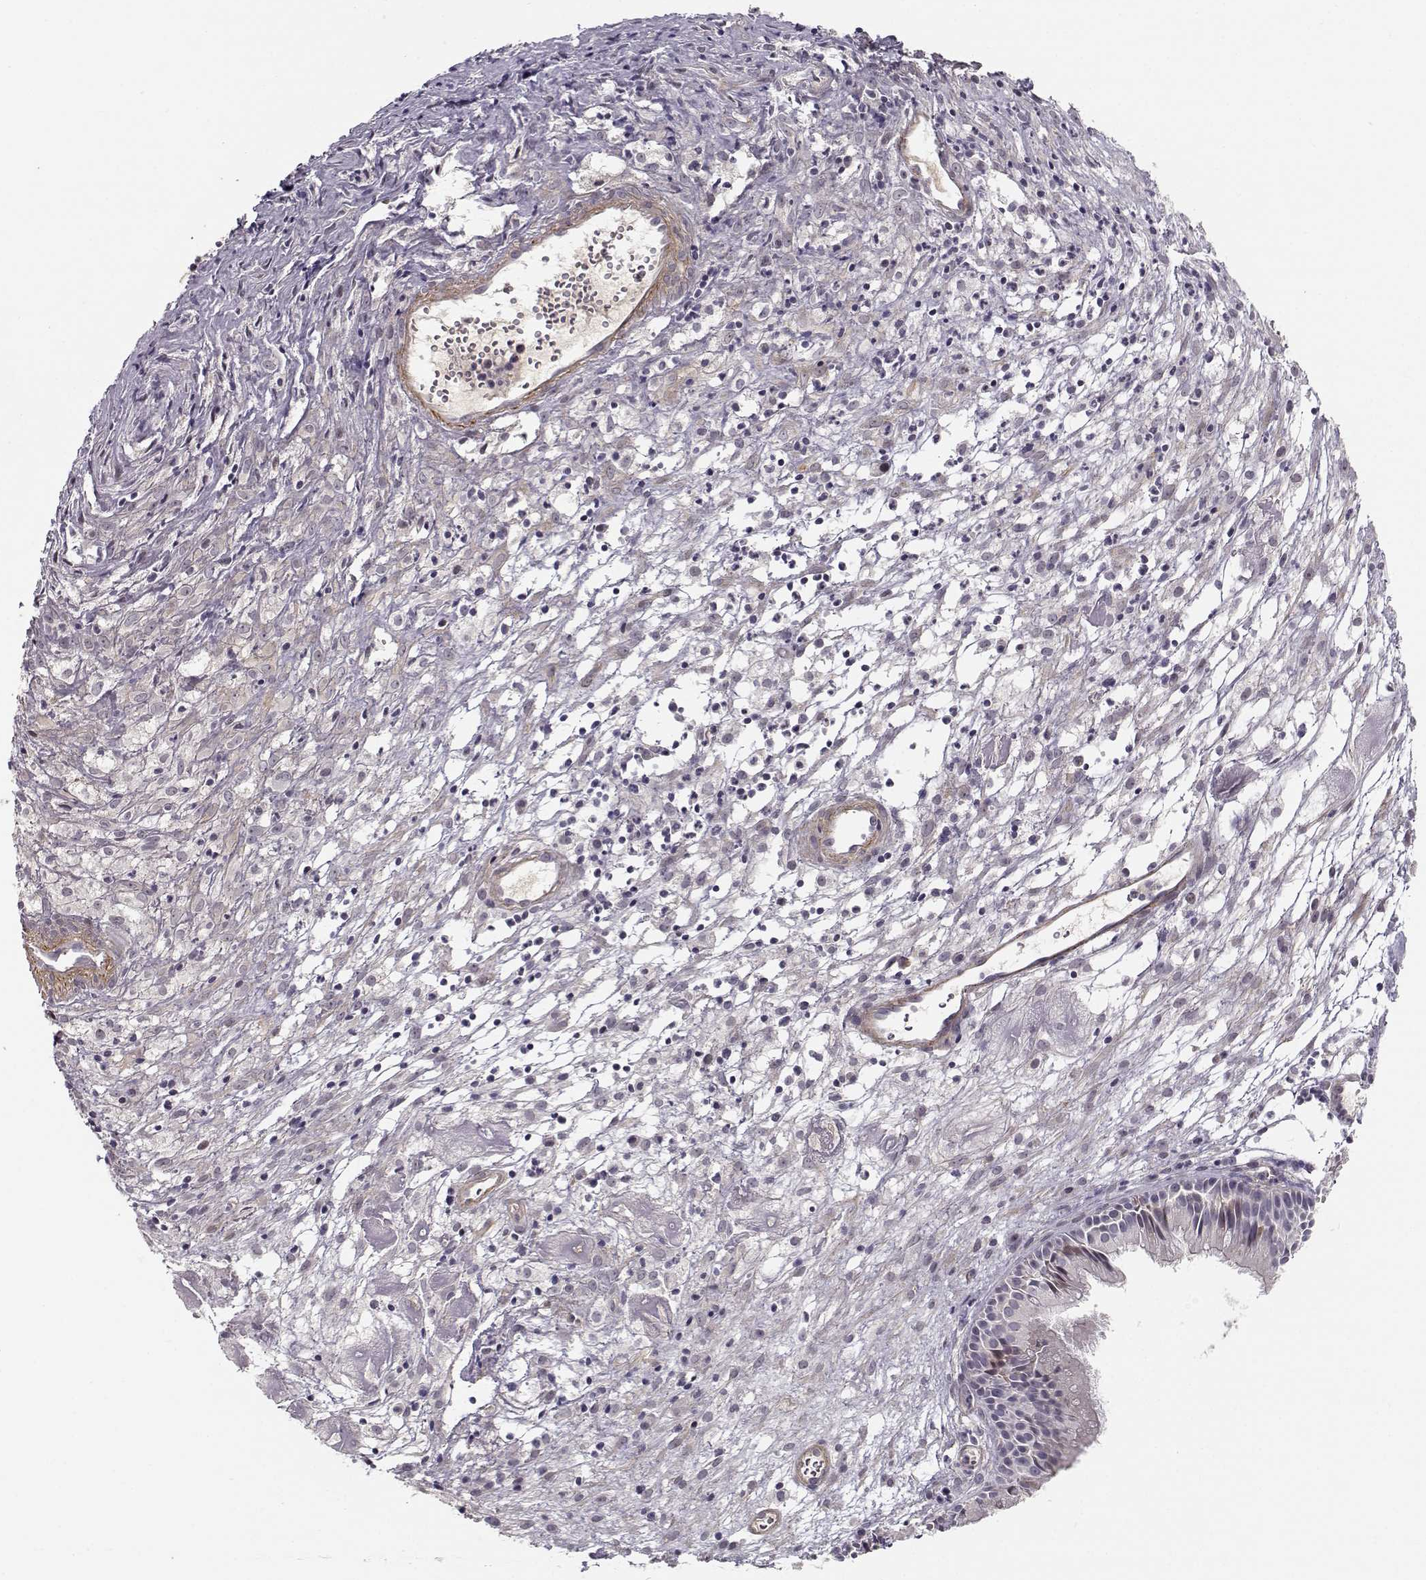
{"staining": {"intensity": "weak", "quantity": "<25%", "location": "cytoplasmic/membranous"}, "tissue": "nasopharynx", "cell_type": "Respiratory epithelial cells", "image_type": "normal", "snomed": [{"axis": "morphology", "description": "Normal tissue, NOS"}, {"axis": "topography", "description": "Nasopharynx"}], "caption": "Nasopharynx stained for a protein using IHC reveals no positivity respiratory epithelial cells.", "gene": "RGS9BP", "patient": {"sex": "male", "age": 83}}